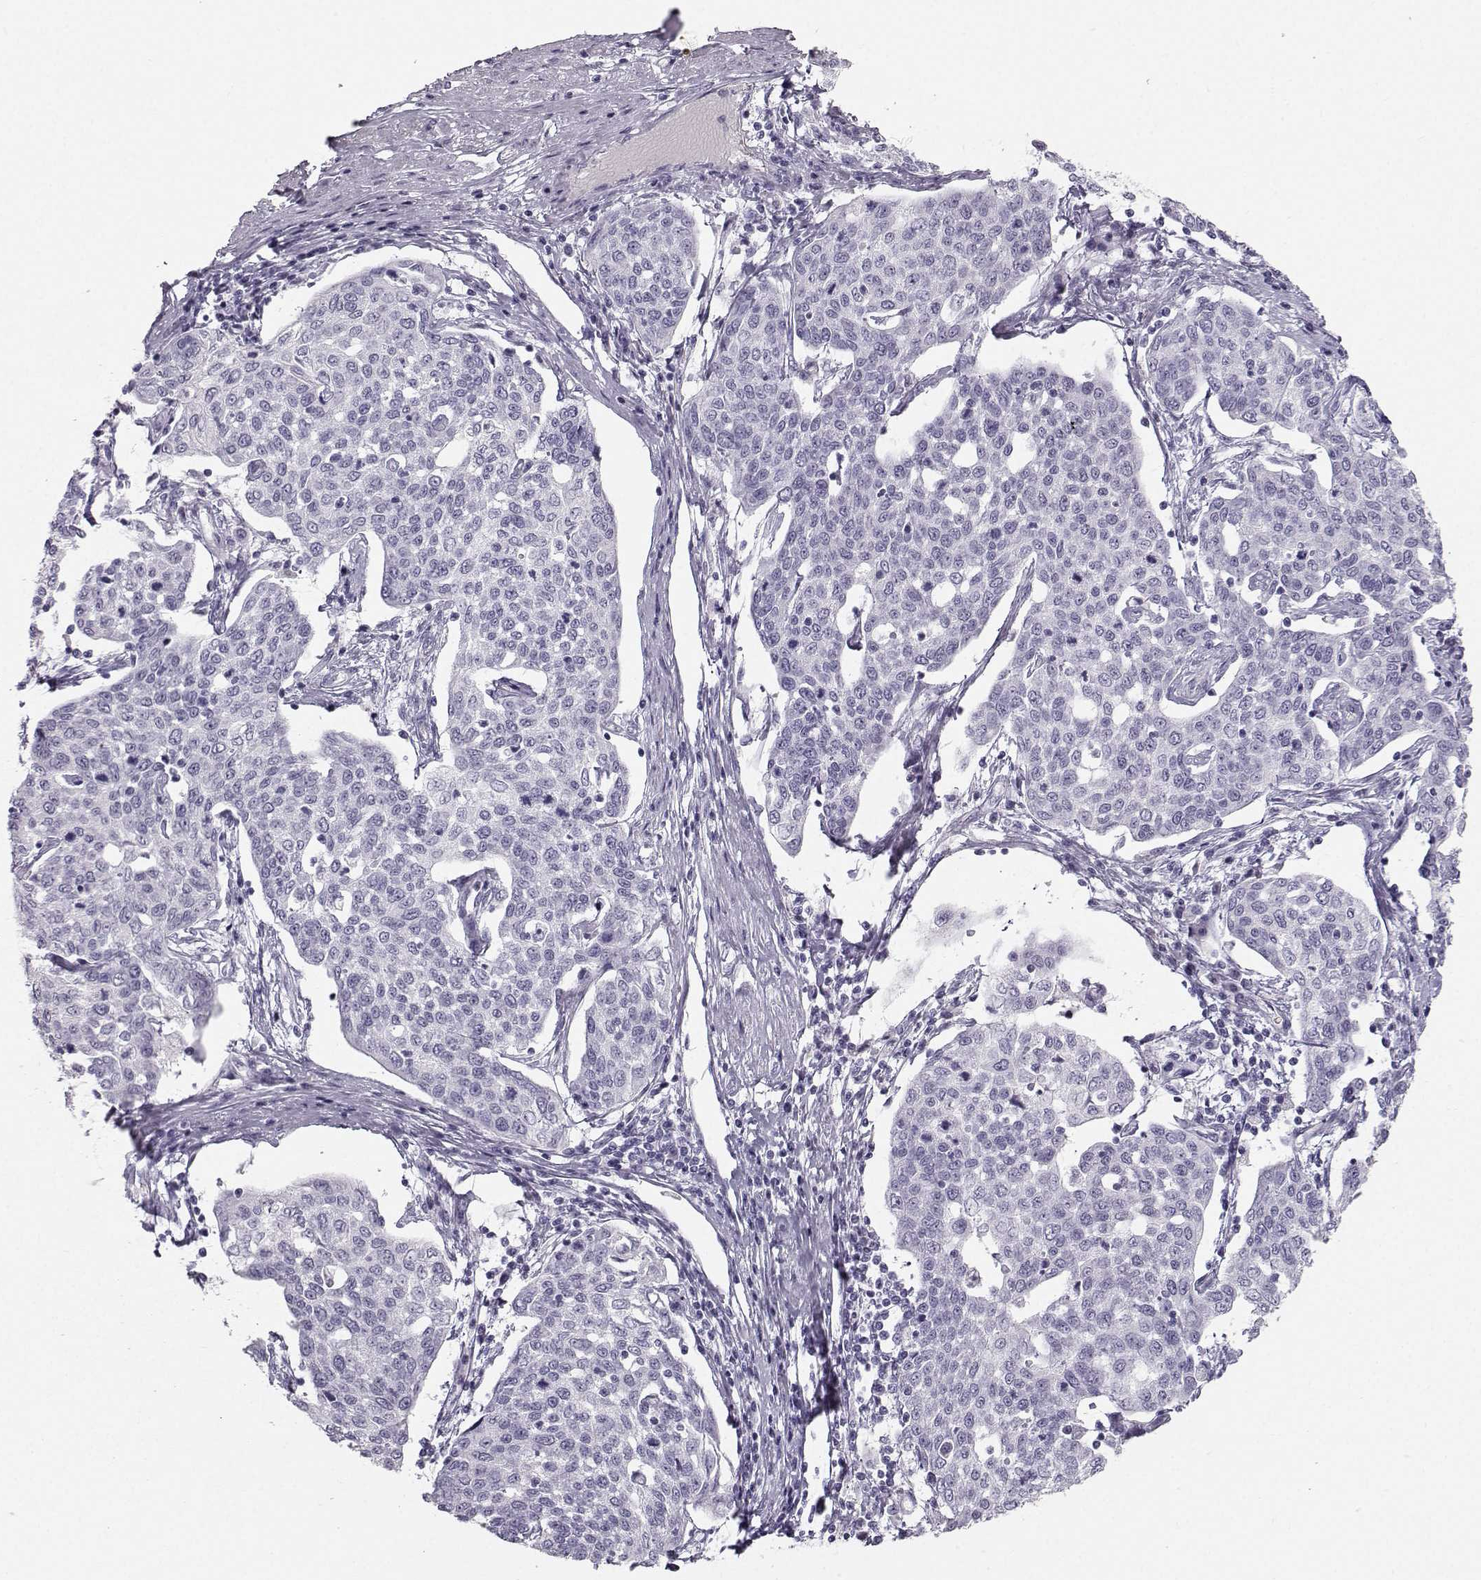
{"staining": {"intensity": "negative", "quantity": "none", "location": "none"}, "tissue": "cervical cancer", "cell_type": "Tumor cells", "image_type": "cancer", "snomed": [{"axis": "morphology", "description": "Squamous cell carcinoma, NOS"}, {"axis": "topography", "description": "Cervix"}], "caption": "High power microscopy histopathology image of an IHC histopathology image of cervical cancer, revealing no significant positivity in tumor cells.", "gene": "CASR", "patient": {"sex": "female", "age": 34}}